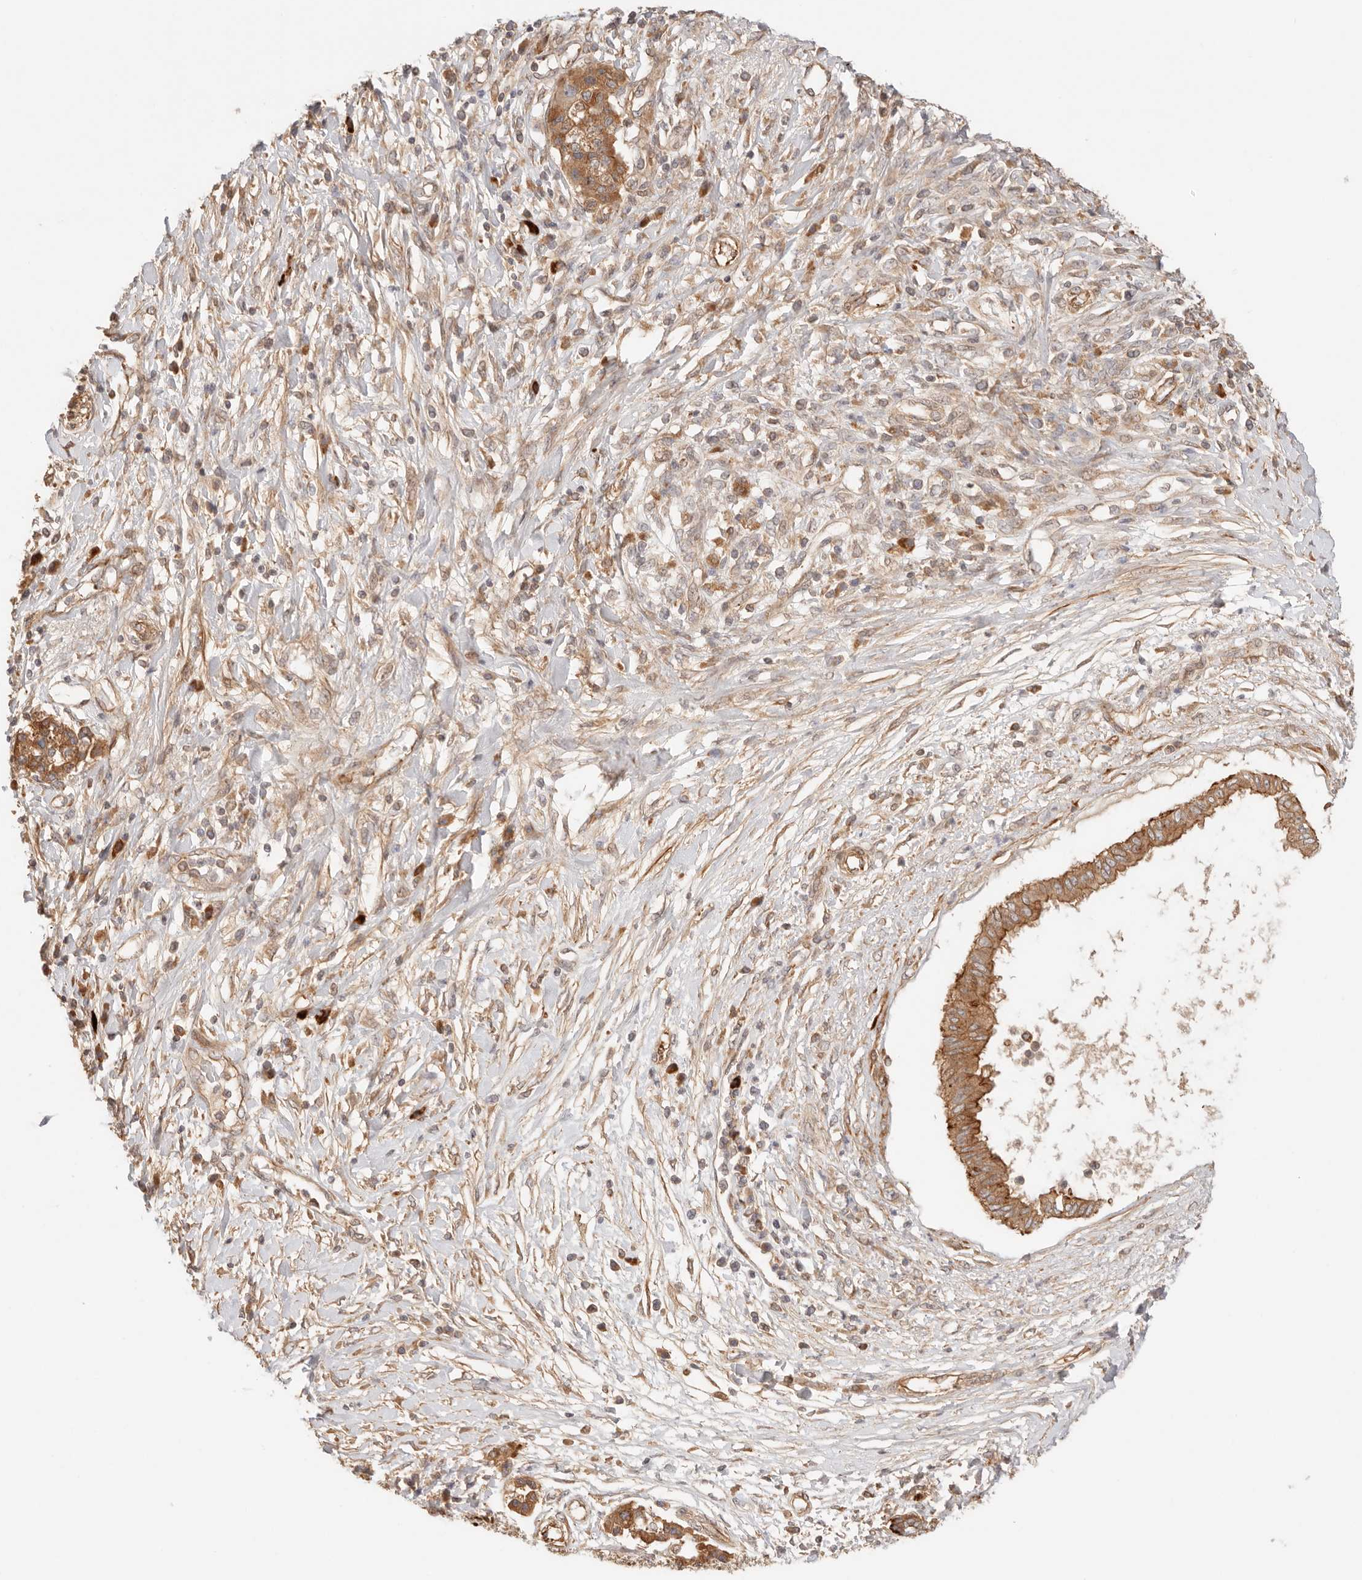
{"staining": {"intensity": "moderate", "quantity": ">75%", "location": "cytoplasmic/membranous"}, "tissue": "pancreatic cancer", "cell_type": "Tumor cells", "image_type": "cancer", "snomed": [{"axis": "morphology", "description": "Adenocarcinoma, NOS"}, {"axis": "topography", "description": "Pancreas"}], "caption": "Immunohistochemistry (IHC) of pancreatic adenocarcinoma displays medium levels of moderate cytoplasmic/membranous staining in approximately >75% of tumor cells. Nuclei are stained in blue.", "gene": "IL1R2", "patient": {"sex": "female", "age": 56}}